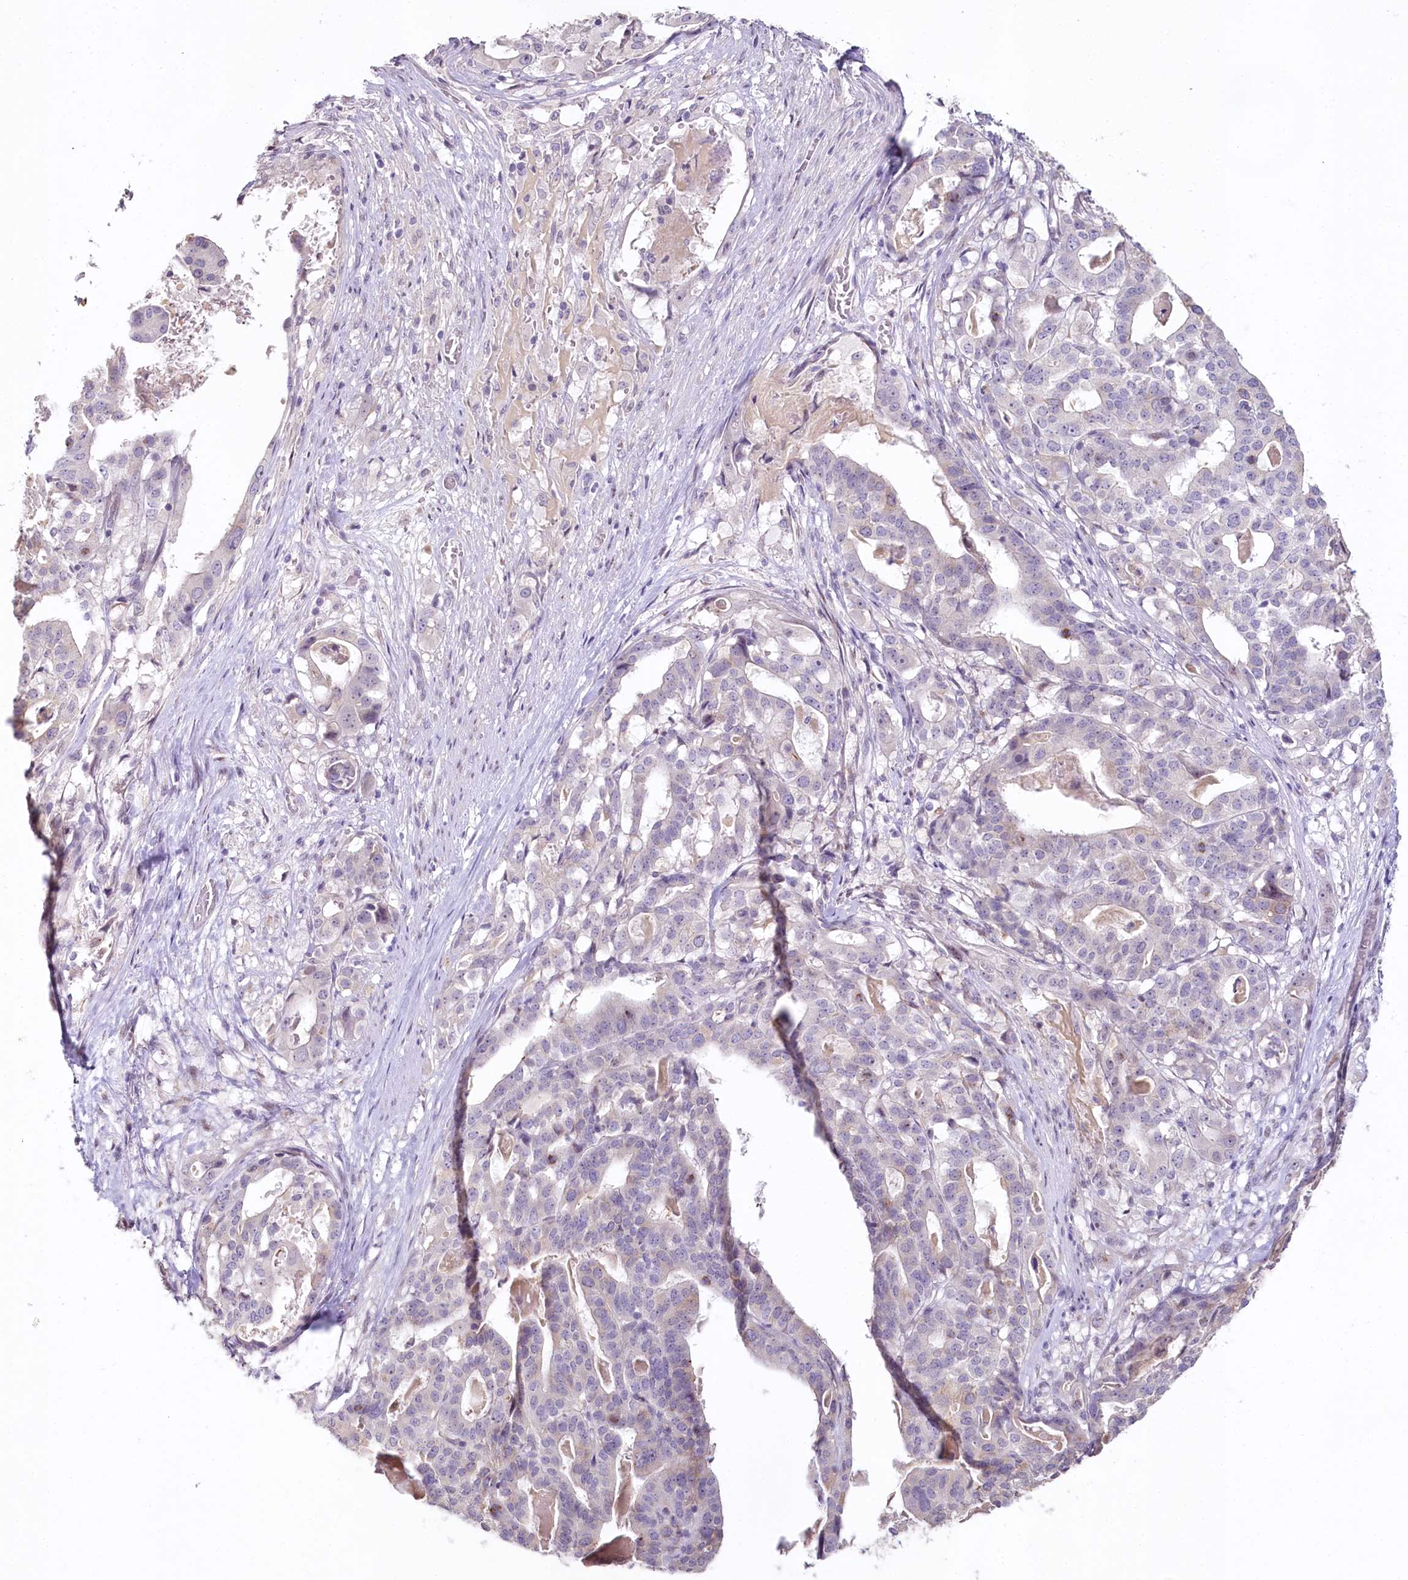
{"staining": {"intensity": "negative", "quantity": "none", "location": "none"}, "tissue": "stomach cancer", "cell_type": "Tumor cells", "image_type": "cancer", "snomed": [{"axis": "morphology", "description": "Adenocarcinoma, NOS"}, {"axis": "topography", "description": "Stomach"}], "caption": "Tumor cells are negative for brown protein staining in stomach adenocarcinoma. Nuclei are stained in blue.", "gene": "HPD", "patient": {"sex": "male", "age": 48}}